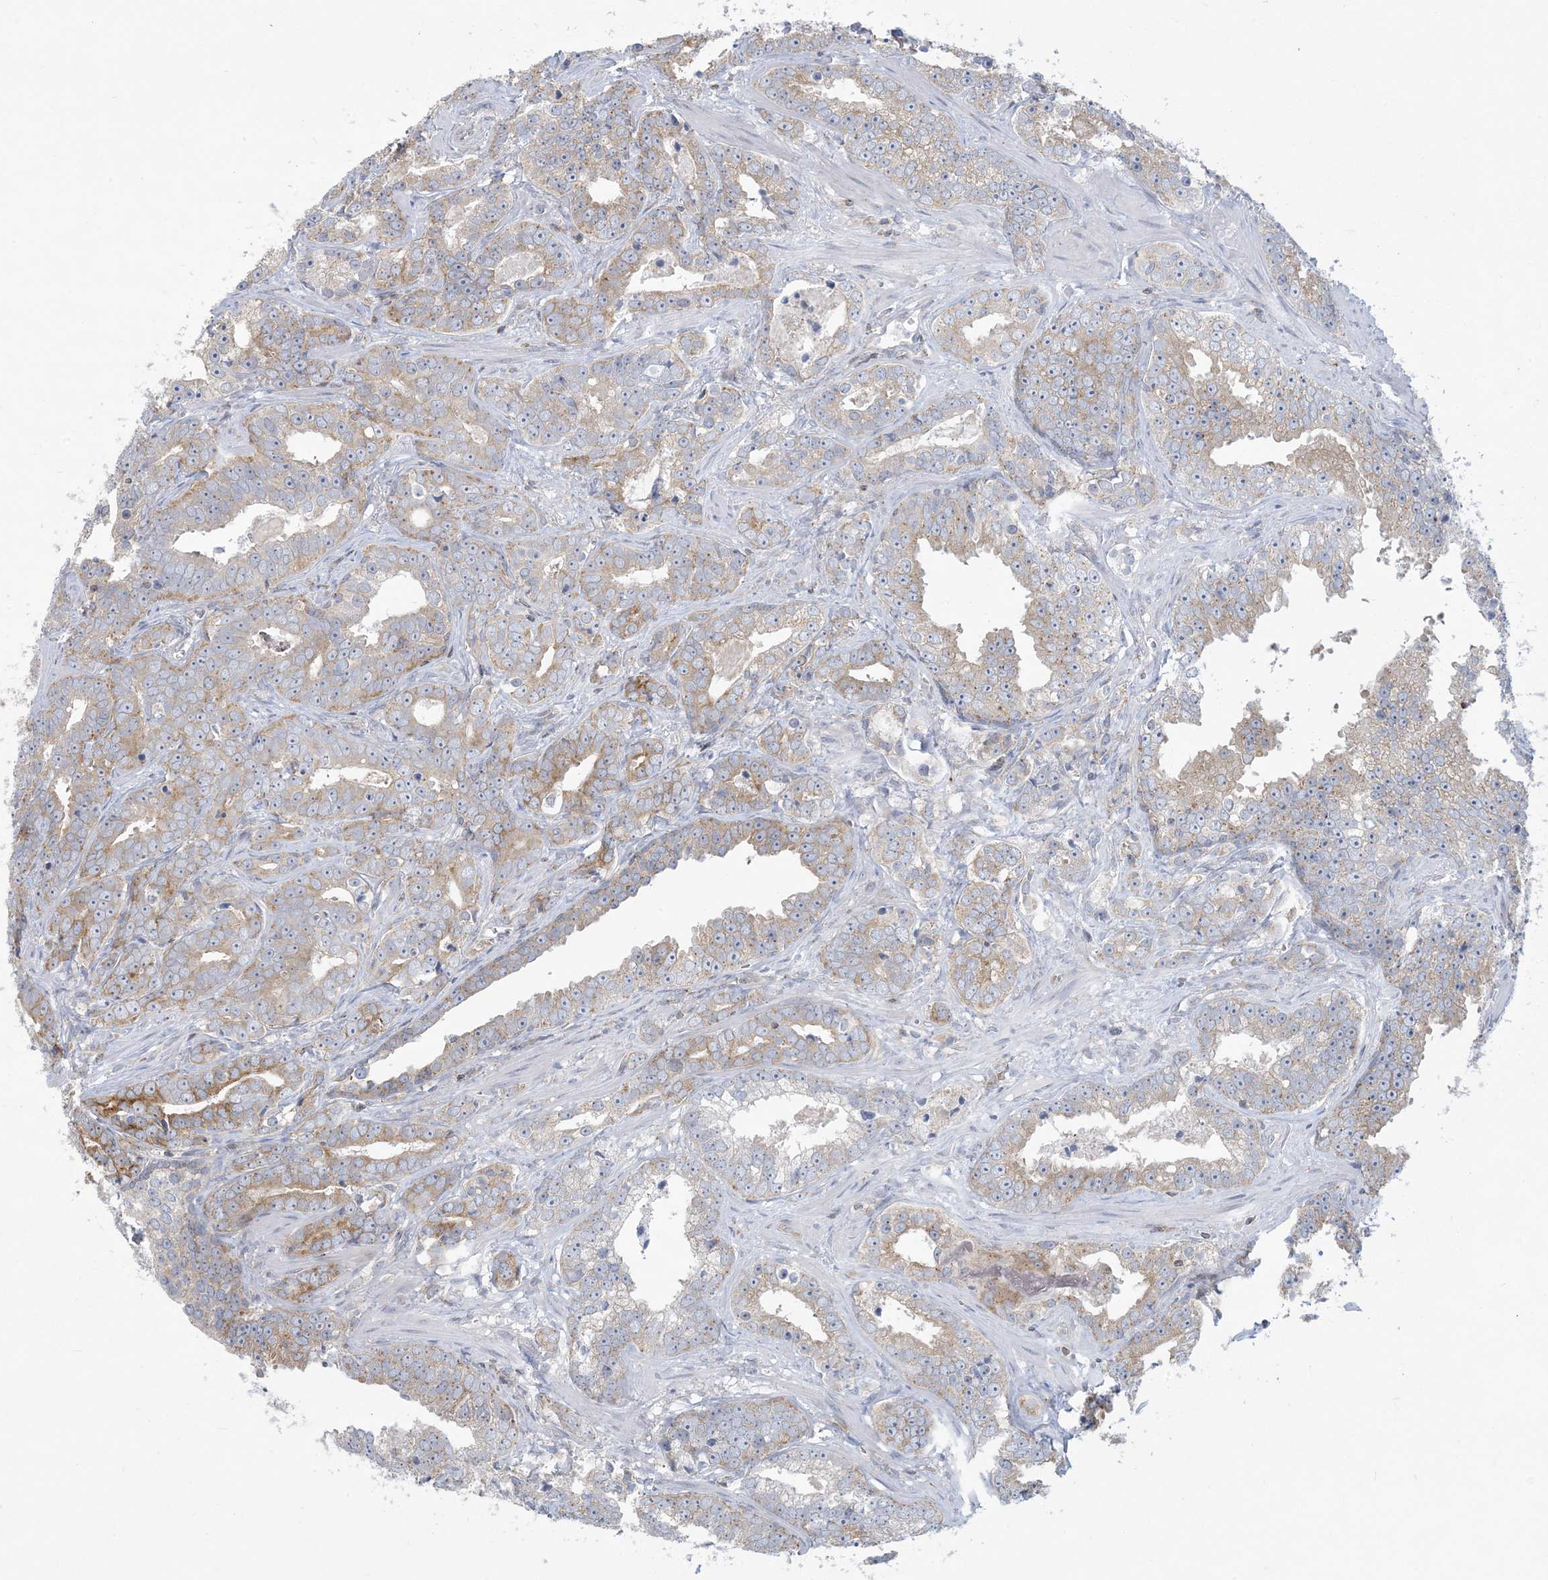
{"staining": {"intensity": "moderate", "quantity": "<25%", "location": "cytoplasmic/membranous"}, "tissue": "prostate cancer", "cell_type": "Tumor cells", "image_type": "cancer", "snomed": [{"axis": "morphology", "description": "Adenocarcinoma, High grade"}, {"axis": "topography", "description": "Prostate"}], "caption": "This is a photomicrograph of immunohistochemistry (IHC) staining of prostate adenocarcinoma (high-grade), which shows moderate staining in the cytoplasmic/membranous of tumor cells.", "gene": "SLAMF9", "patient": {"sex": "male", "age": 62}}